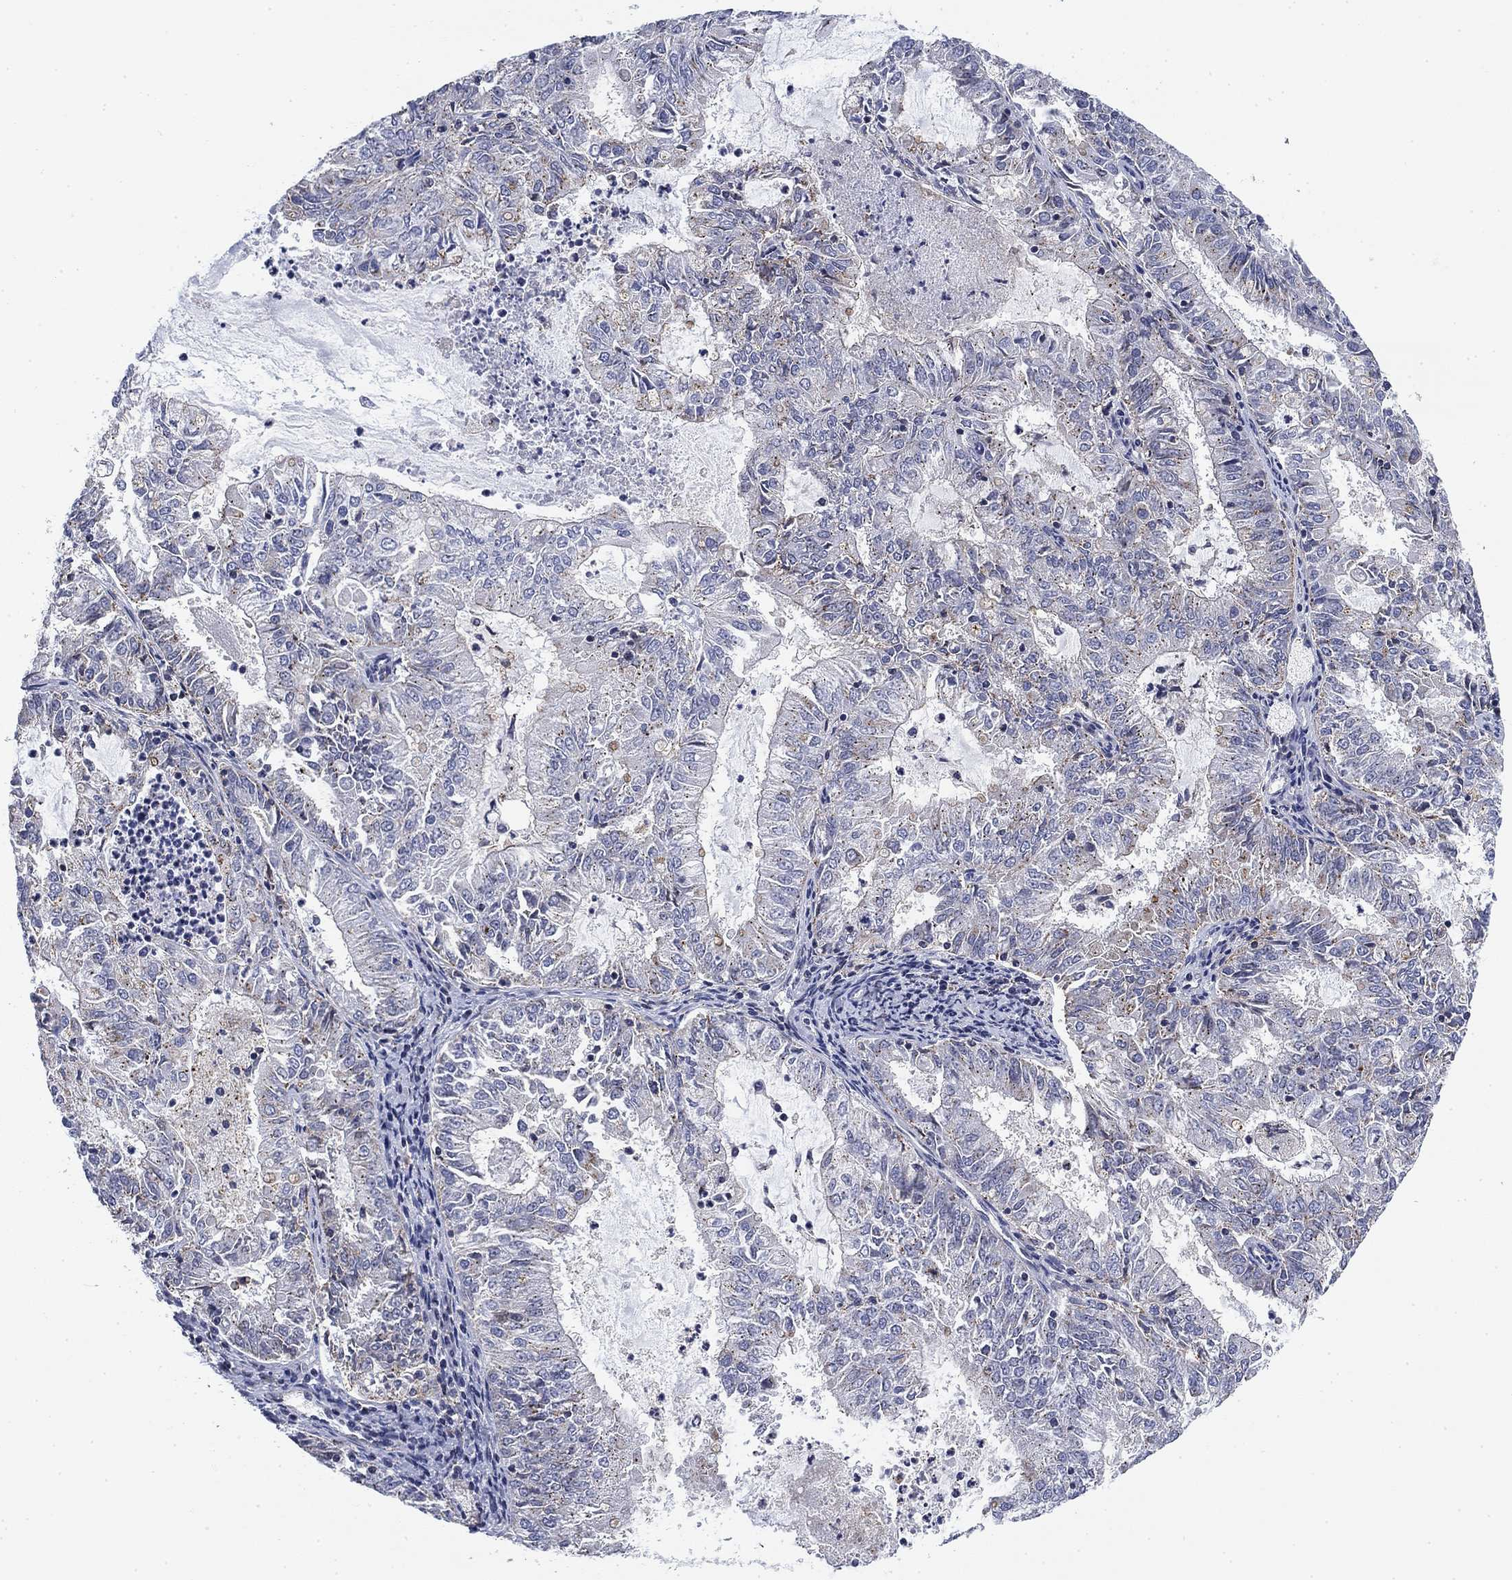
{"staining": {"intensity": "weak", "quantity": "<25%", "location": "cytoplasmic/membranous"}, "tissue": "endometrial cancer", "cell_type": "Tumor cells", "image_type": "cancer", "snomed": [{"axis": "morphology", "description": "Adenocarcinoma, NOS"}, {"axis": "topography", "description": "Endometrium"}], "caption": "Tumor cells are negative for protein expression in human endometrial cancer.", "gene": "NACAD", "patient": {"sex": "female", "age": 57}}